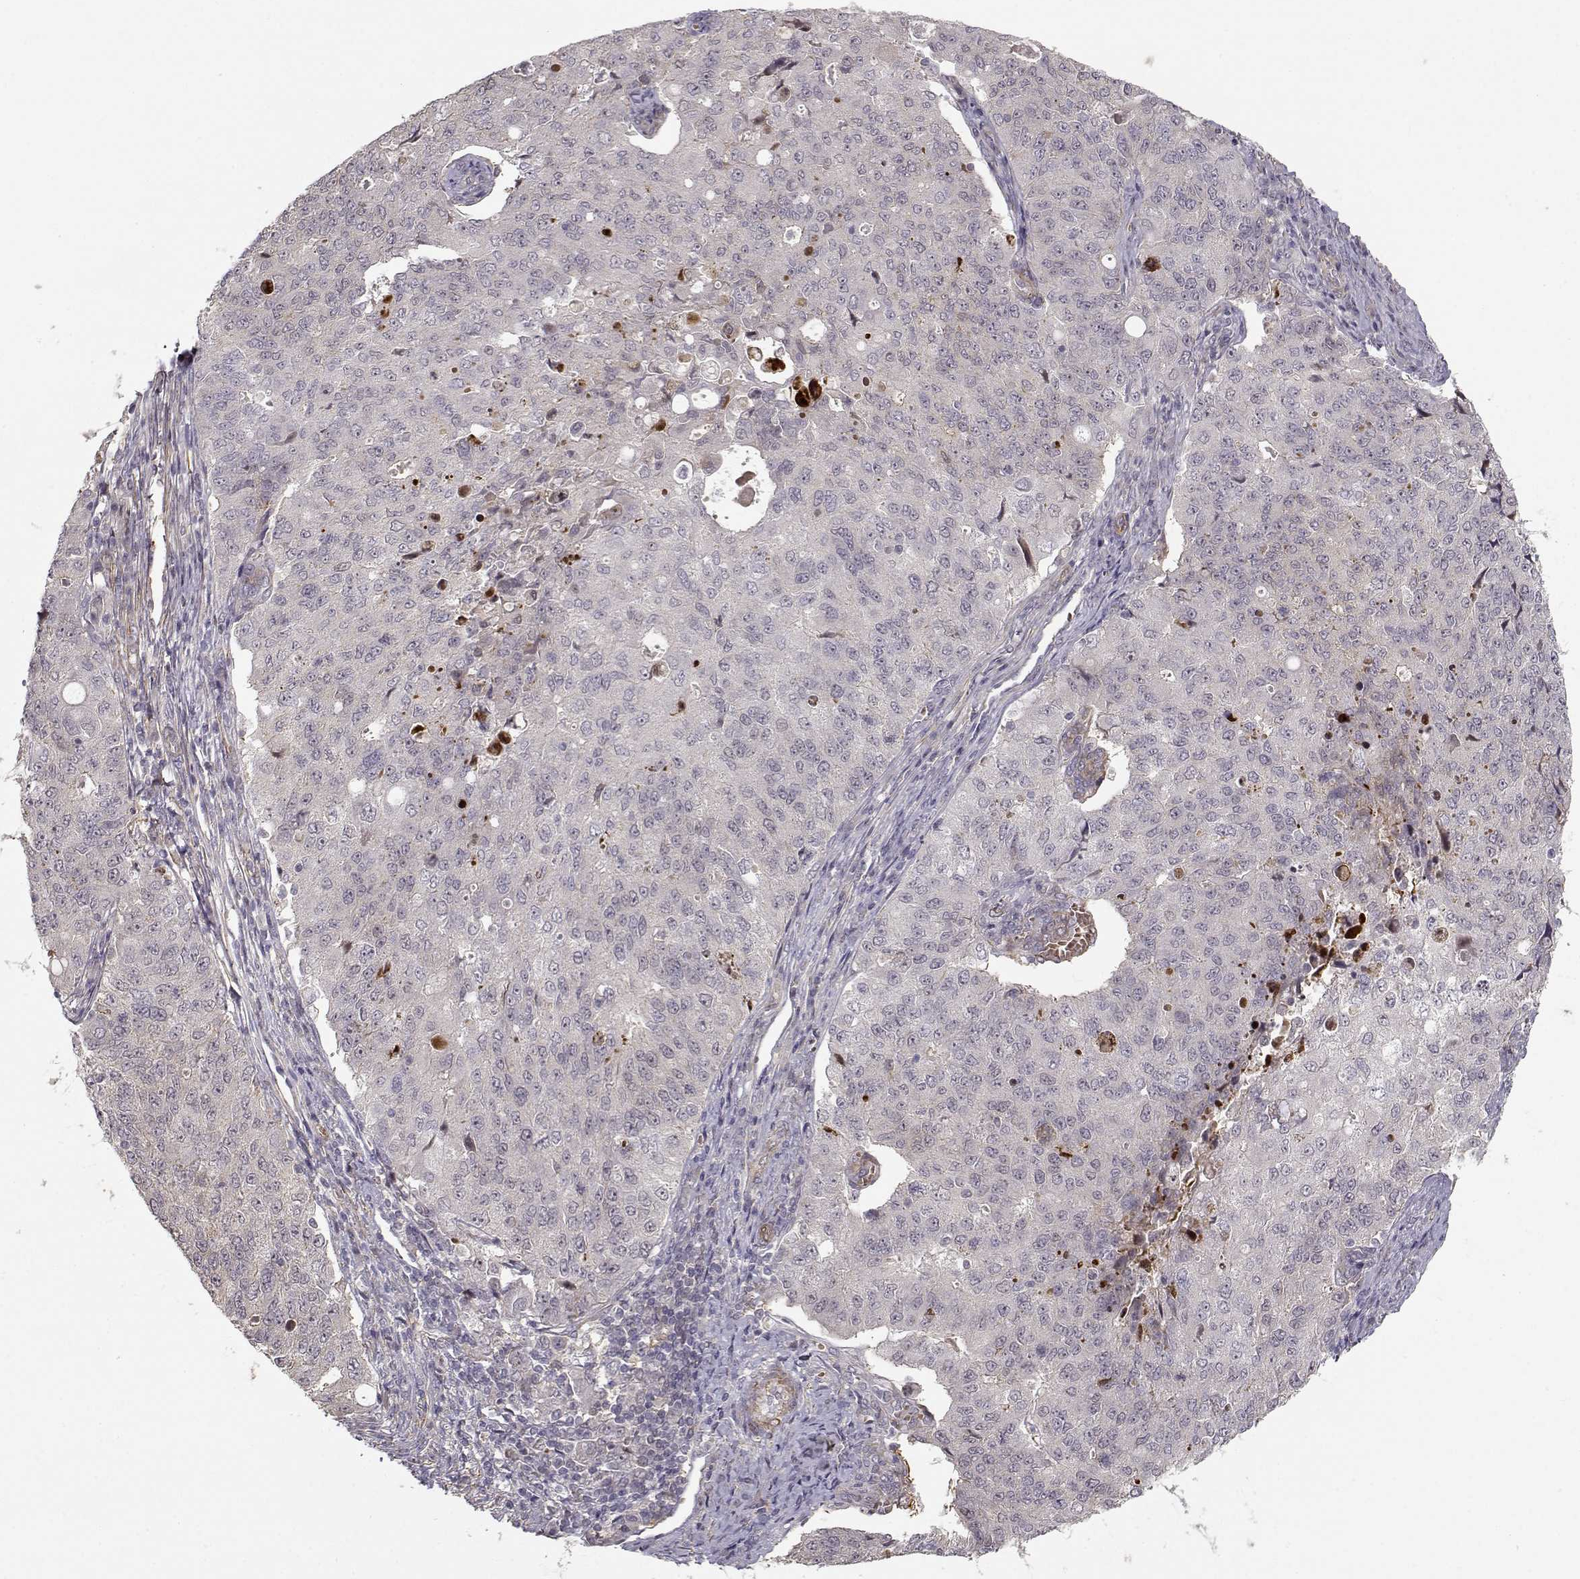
{"staining": {"intensity": "negative", "quantity": "none", "location": "none"}, "tissue": "endometrial cancer", "cell_type": "Tumor cells", "image_type": "cancer", "snomed": [{"axis": "morphology", "description": "Adenocarcinoma, NOS"}, {"axis": "topography", "description": "Endometrium"}], "caption": "Immunohistochemical staining of human endometrial cancer (adenocarcinoma) exhibits no significant staining in tumor cells.", "gene": "RGS9BP", "patient": {"sex": "female", "age": 43}}